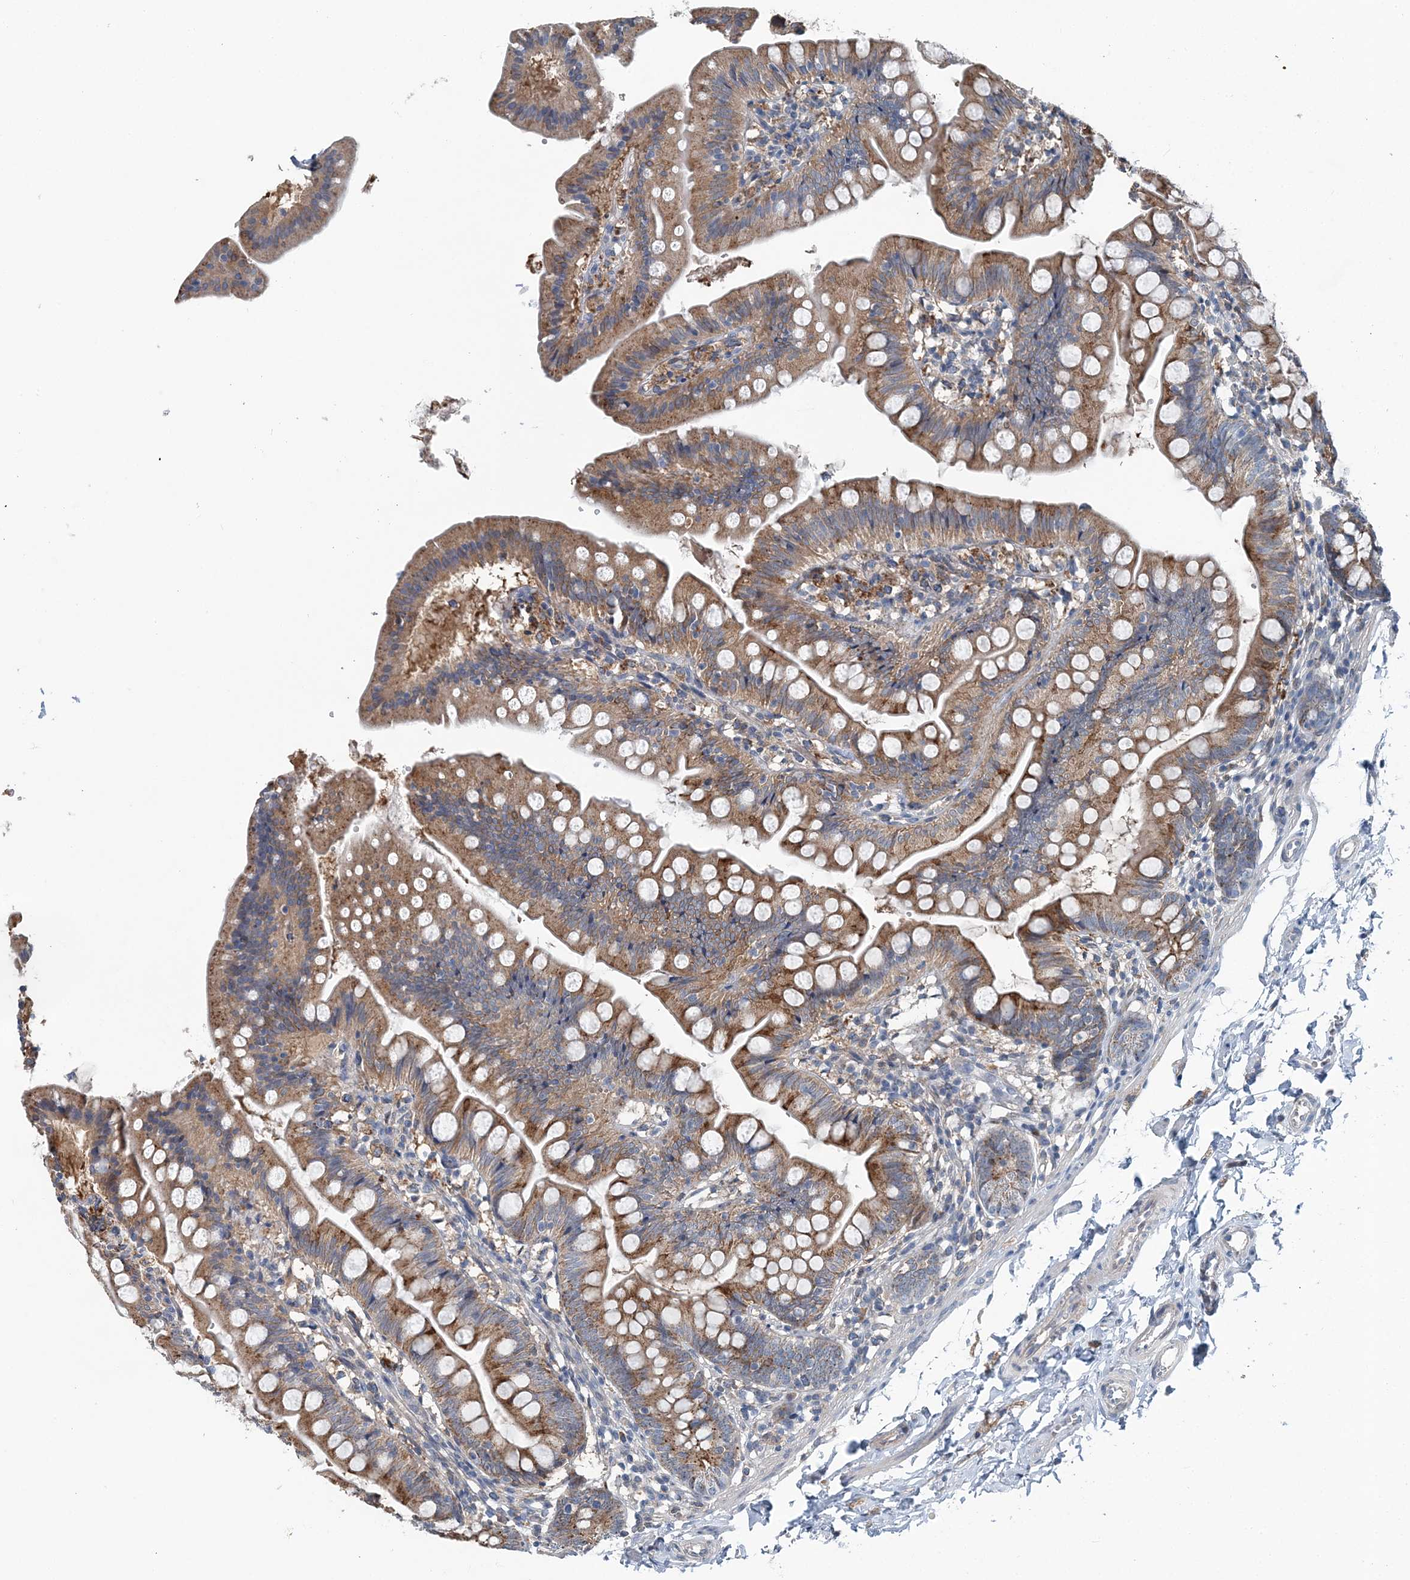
{"staining": {"intensity": "moderate", "quantity": ">75%", "location": "cytoplasmic/membranous"}, "tissue": "small intestine", "cell_type": "Glandular cells", "image_type": "normal", "snomed": [{"axis": "morphology", "description": "Normal tissue, NOS"}, {"axis": "topography", "description": "Small intestine"}], "caption": "Moderate cytoplasmic/membranous staining for a protein is appreciated in approximately >75% of glandular cells of normal small intestine using IHC.", "gene": "SPOPL", "patient": {"sex": "male", "age": 7}}